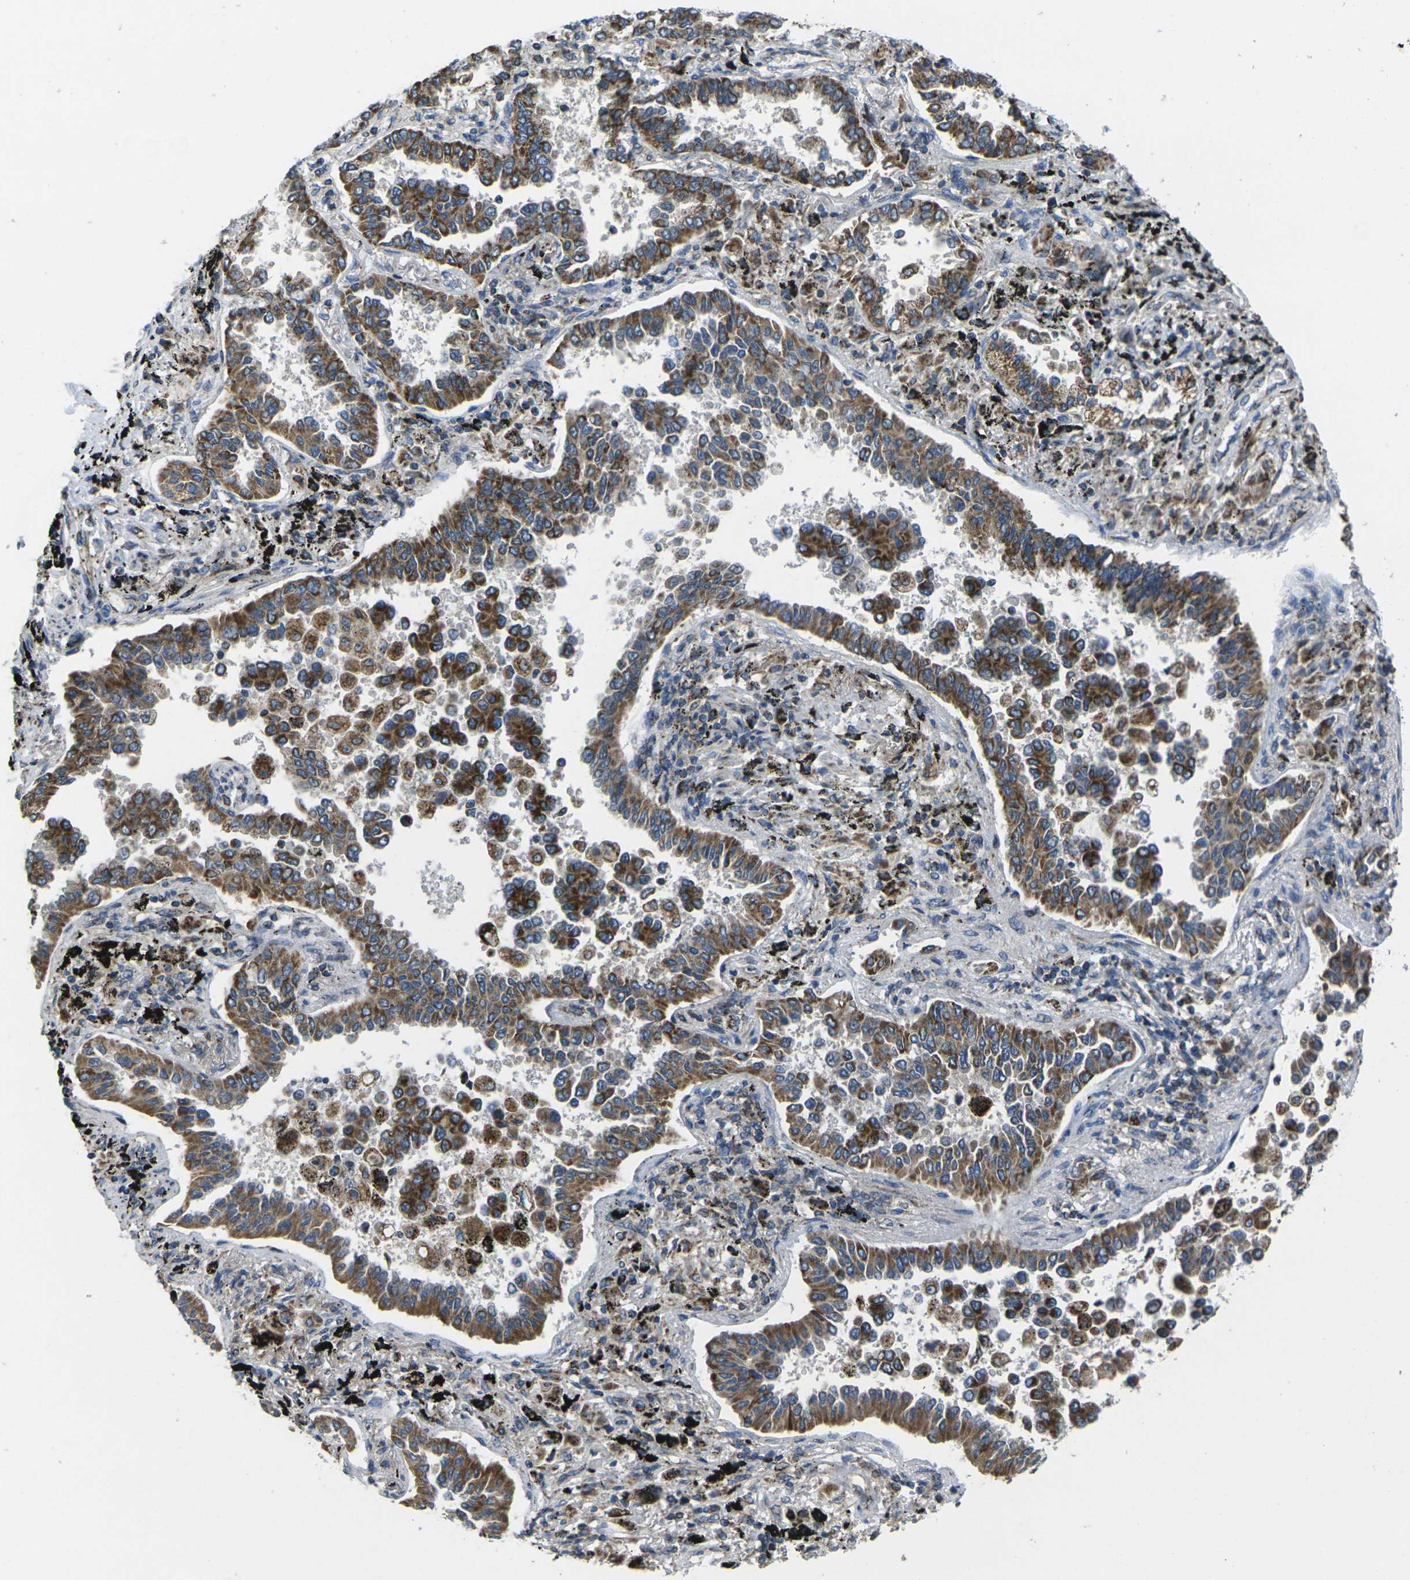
{"staining": {"intensity": "moderate", "quantity": ">75%", "location": "cytoplasmic/membranous"}, "tissue": "lung cancer", "cell_type": "Tumor cells", "image_type": "cancer", "snomed": [{"axis": "morphology", "description": "Normal tissue, NOS"}, {"axis": "morphology", "description": "Adenocarcinoma, NOS"}, {"axis": "topography", "description": "Lung"}], "caption": "A brown stain labels moderate cytoplasmic/membranous staining of a protein in human lung cancer tumor cells.", "gene": "TMEM120B", "patient": {"sex": "male", "age": 59}}